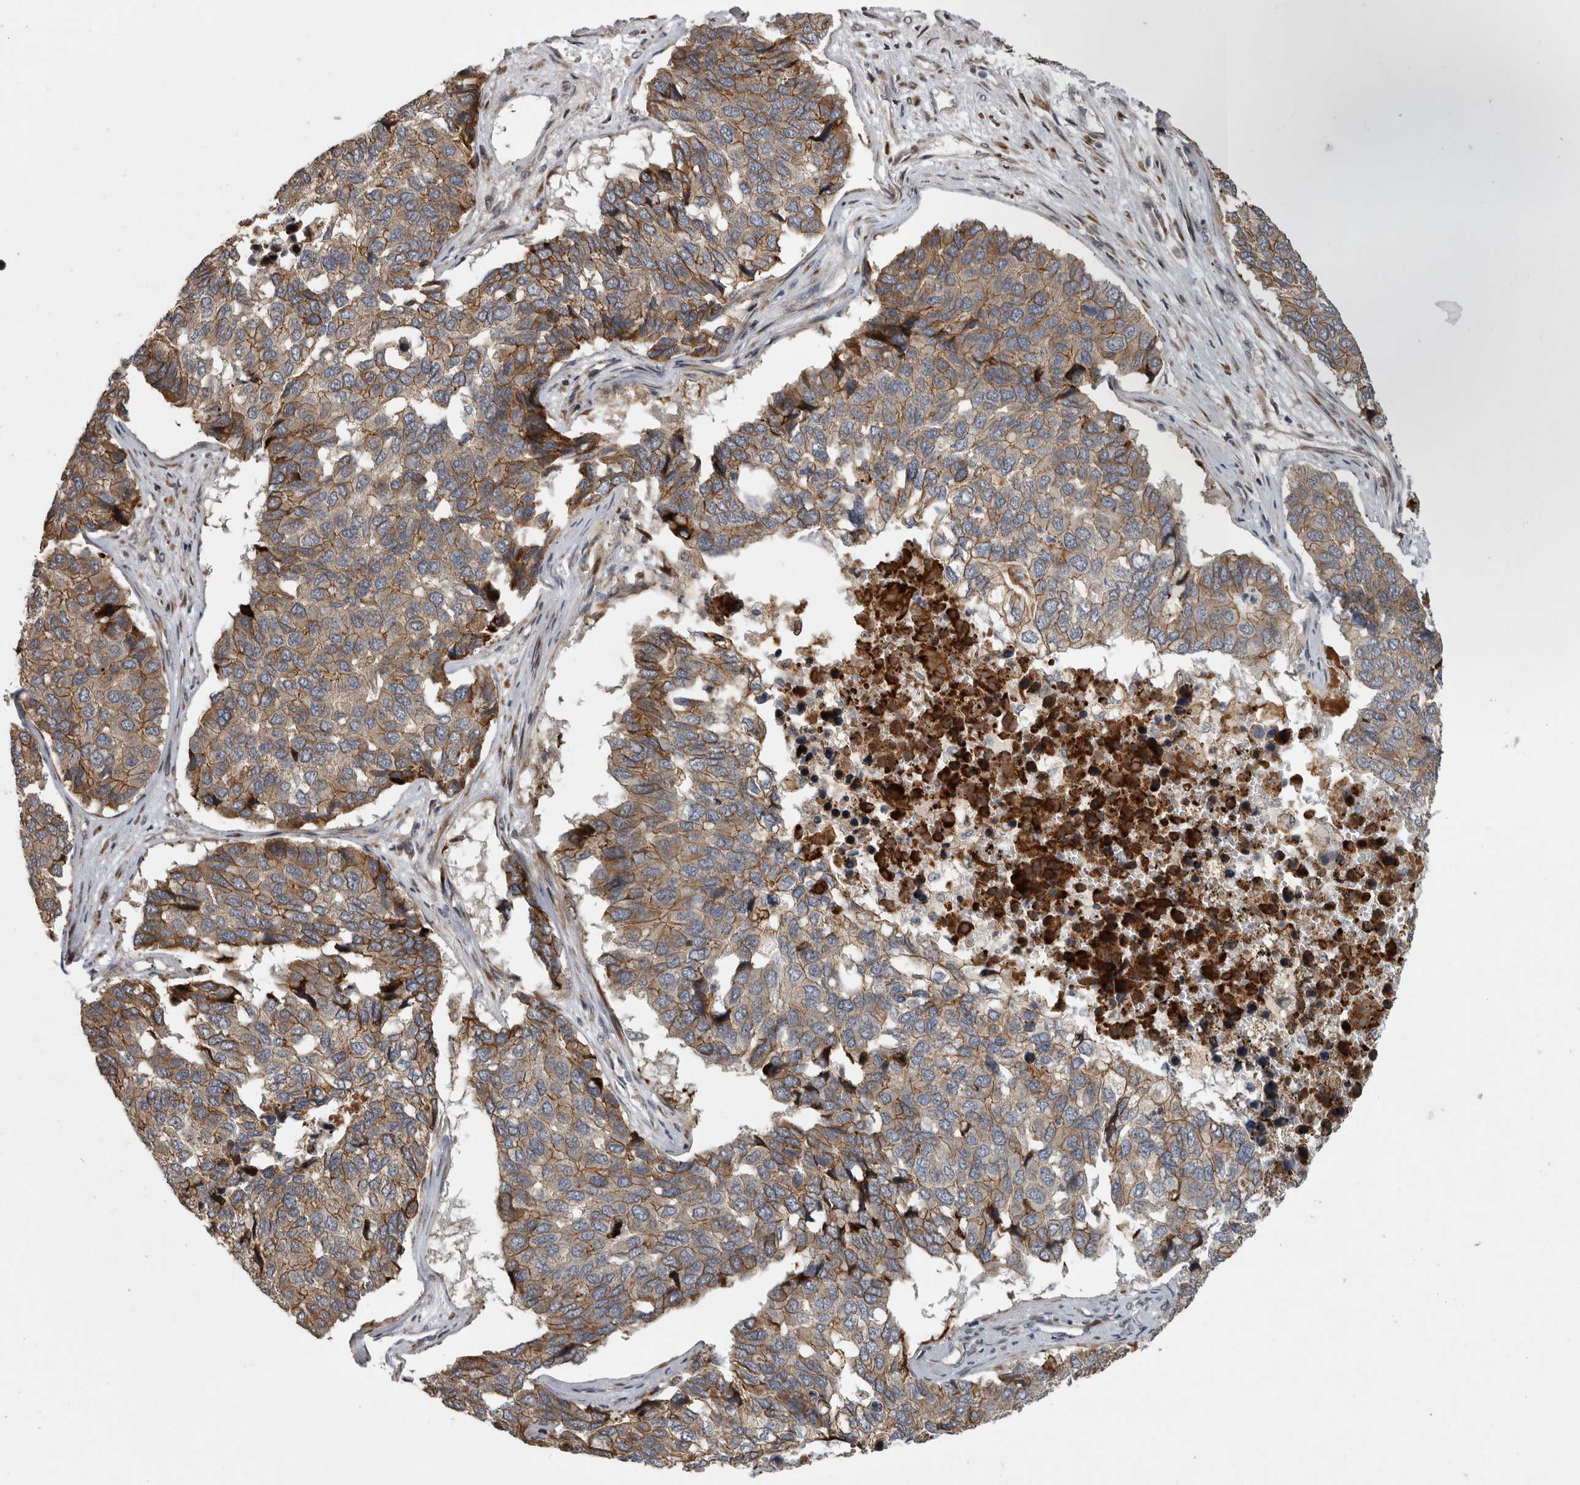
{"staining": {"intensity": "moderate", "quantity": ">75%", "location": "cytoplasmic/membranous"}, "tissue": "pancreatic cancer", "cell_type": "Tumor cells", "image_type": "cancer", "snomed": [{"axis": "morphology", "description": "Adenocarcinoma, NOS"}, {"axis": "topography", "description": "Pancreas"}], "caption": "An image showing moderate cytoplasmic/membranous staining in about >75% of tumor cells in adenocarcinoma (pancreatic), as visualized by brown immunohistochemical staining.", "gene": "MPDZ", "patient": {"sex": "male", "age": 50}}